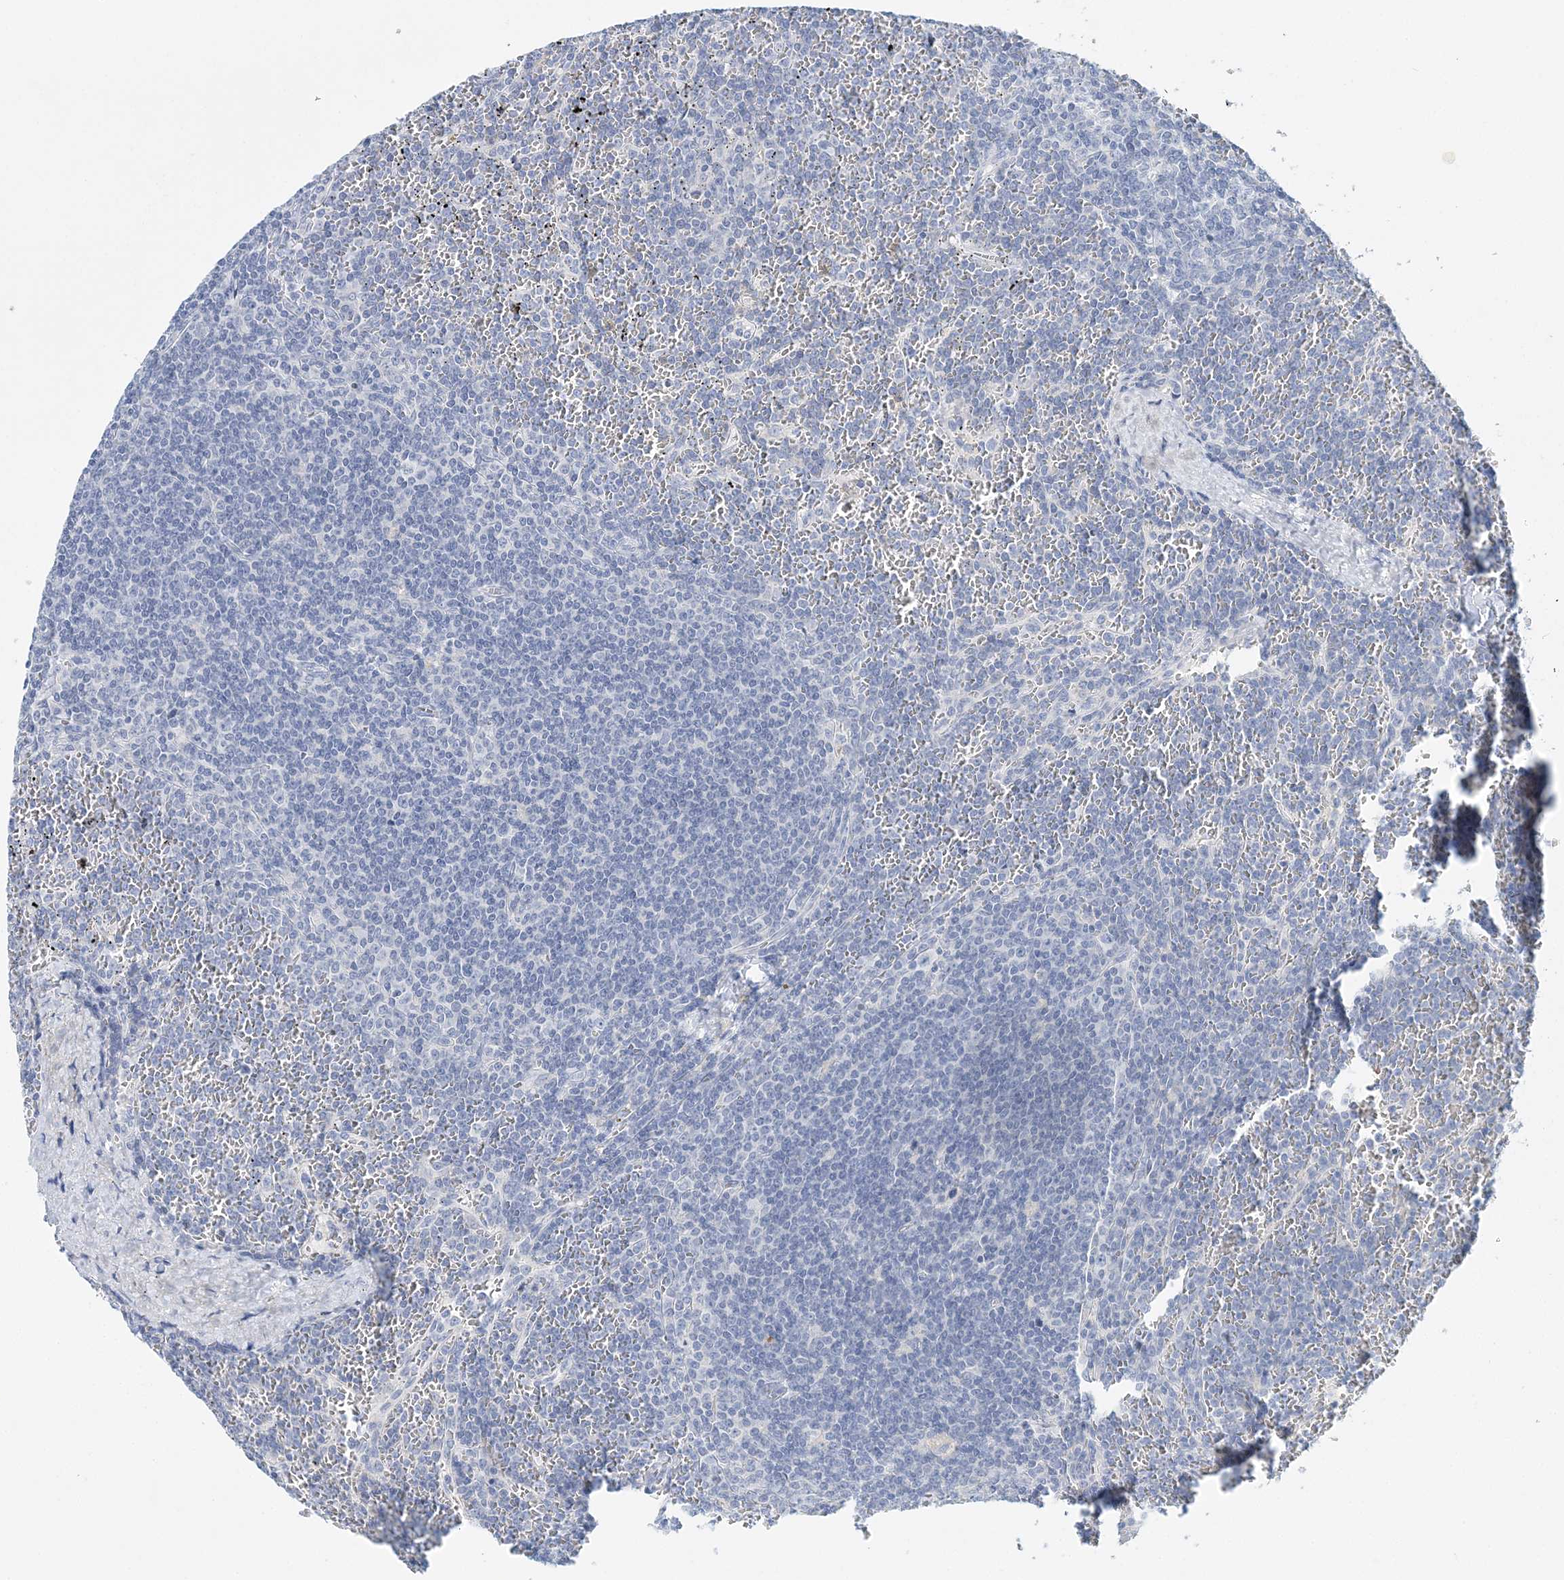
{"staining": {"intensity": "negative", "quantity": "none", "location": "none"}, "tissue": "lymphoma", "cell_type": "Tumor cells", "image_type": "cancer", "snomed": [{"axis": "morphology", "description": "Malignant lymphoma, non-Hodgkin's type, Low grade"}, {"axis": "topography", "description": "Spleen"}], "caption": "Protein analysis of malignant lymphoma, non-Hodgkin's type (low-grade) displays no significant expression in tumor cells.", "gene": "LRRIQ4", "patient": {"sex": "female", "age": 19}}